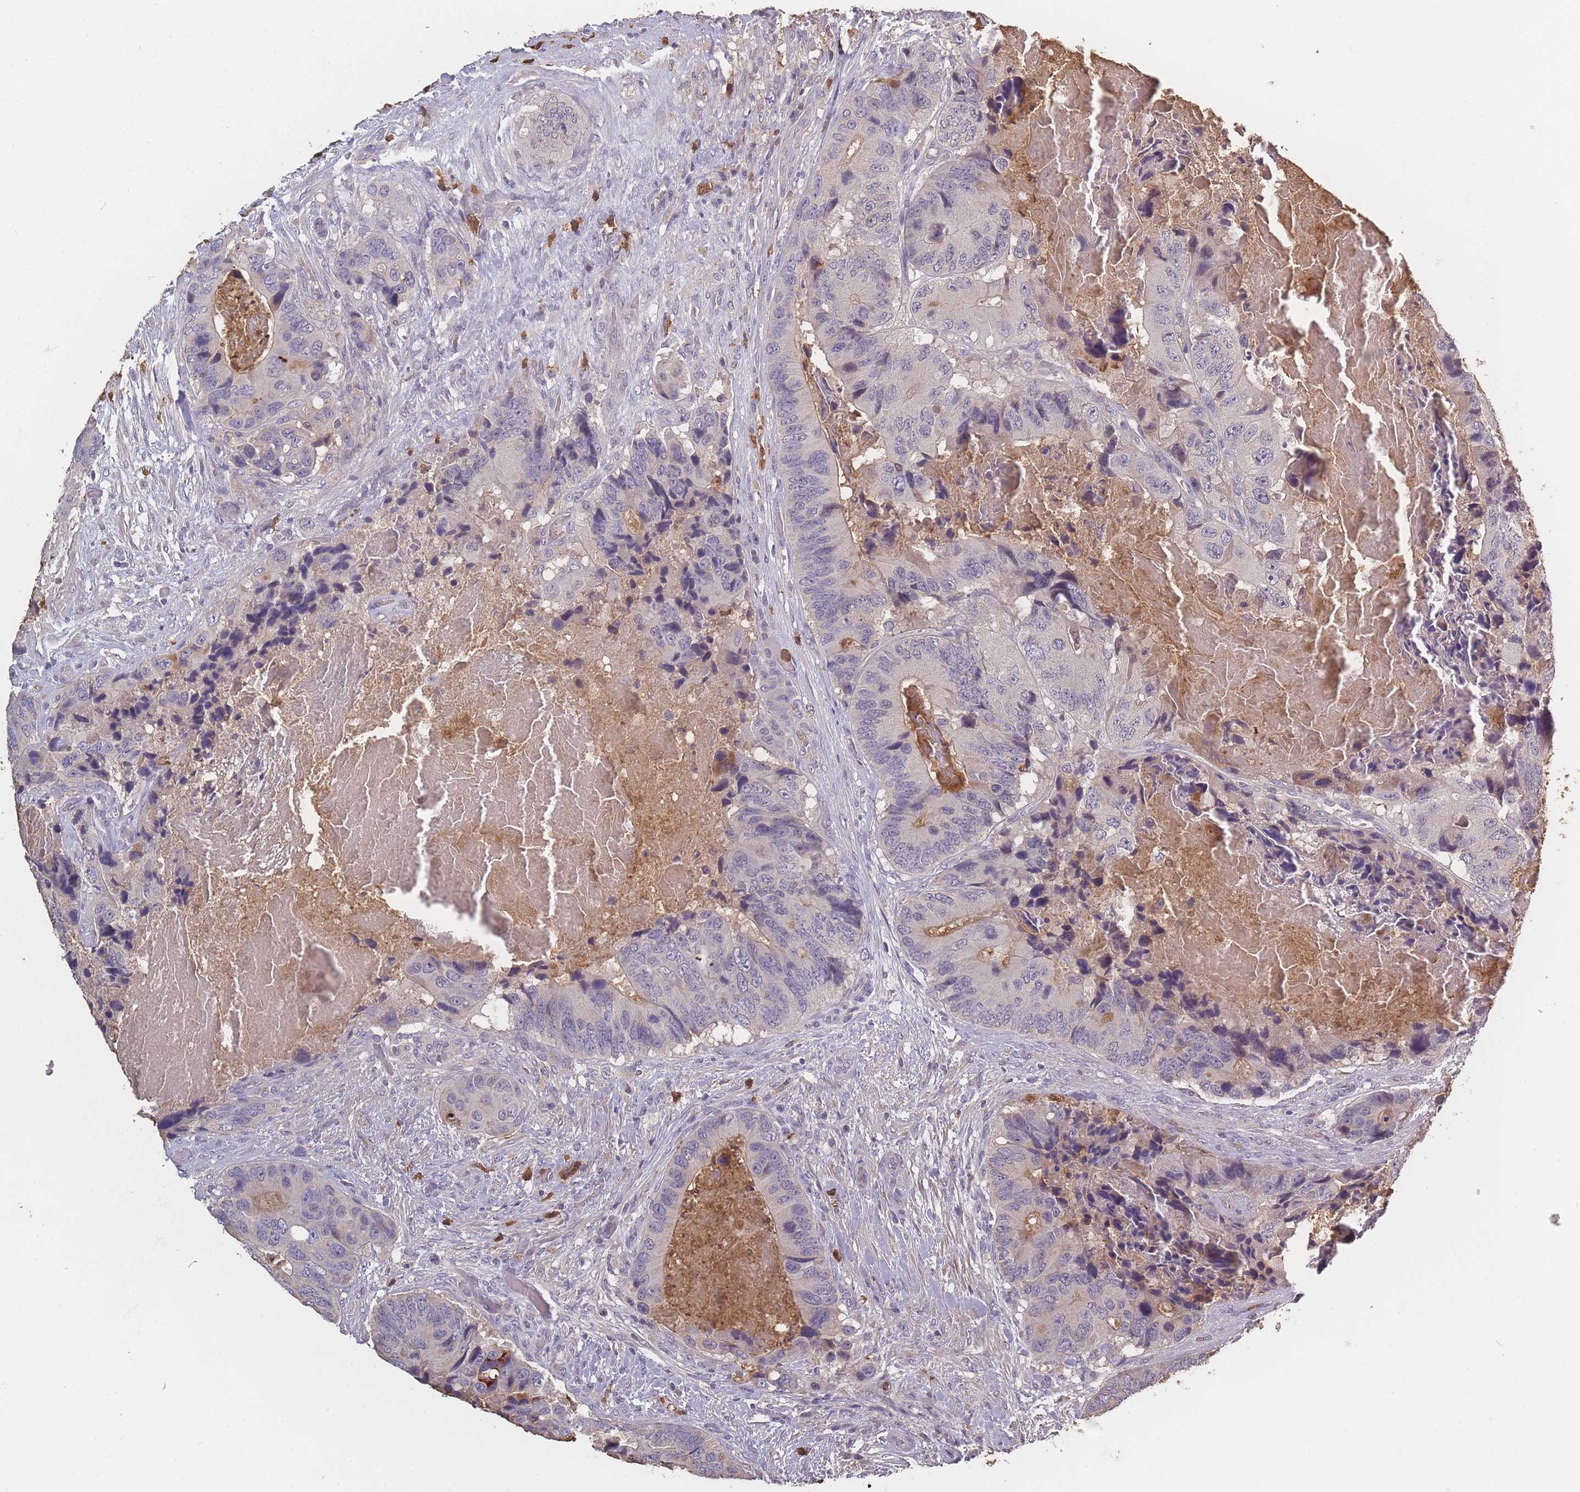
{"staining": {"intensity": "weak", "quantity": "<25%", "location": "cytoplasmic/membranous"}, "tissue": "colorectal cancer", "cell_type": "Tumor cells", "image_type": "cancer", "snomed": [{"axis": "morphology", "description": "Adenocarcinoma, NOS"}, {"axis": "topography", "description": "Colon"}], "caption": "Tumor cells show no significant staining in adenocarcinoma (colorectal).", "gene": "BST1", "patient": {"sex": "male", "age": 84}}